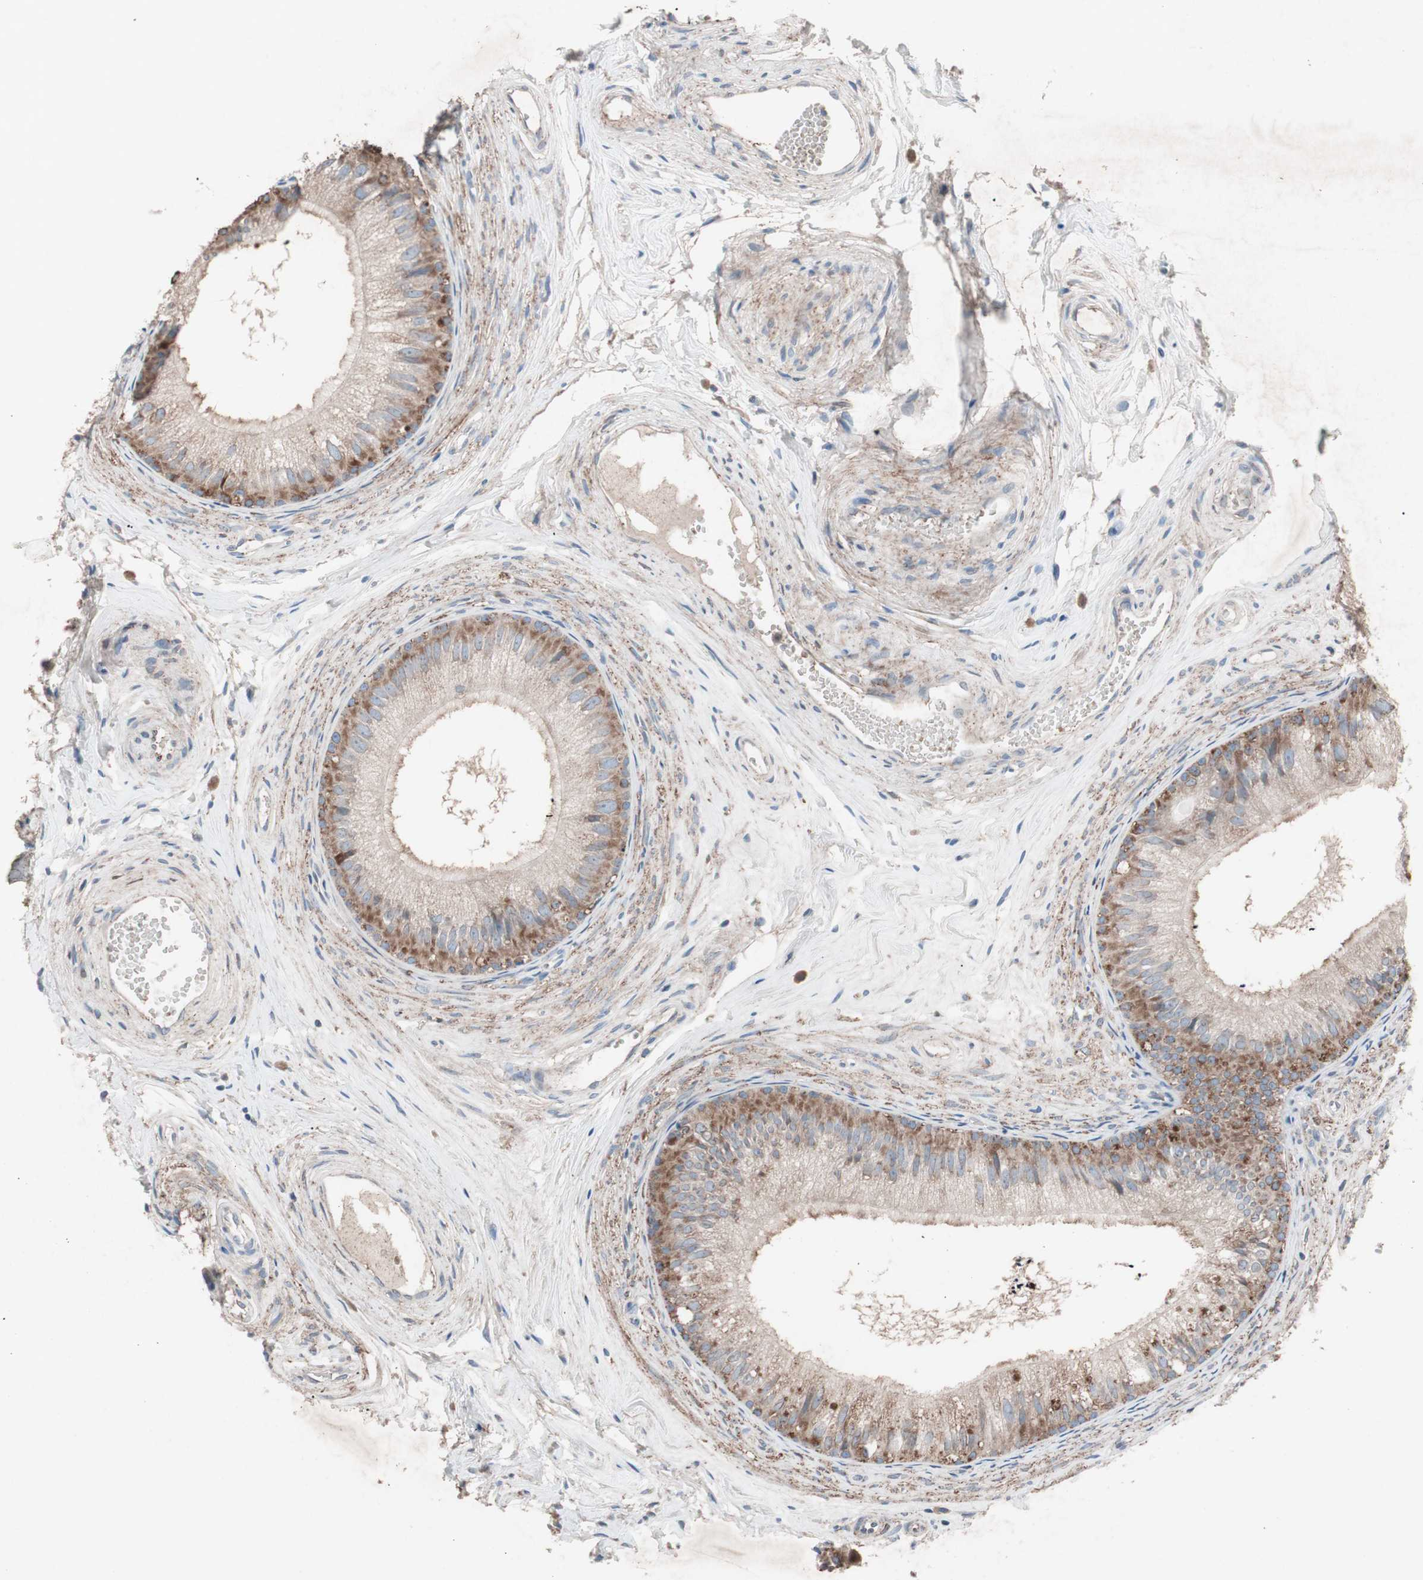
{"staining": {"intensity": "moderate", "quantity": "25%-75%", "location": "cytoplasmic/membranous"}, "tissue": "epididymis", "cell_type": "Glandular cells", "image_type": "normal", "snomed": [{"axis": "morphology", "description": "Normal tissue, NOS"}, {"axis": "topography", "description": "Epididymis"}], "caption": "DAB (3,3'-diaminobenzidine) immunohistochemical staining of benign epididymis shows moderate cytoplasmic/membranous protein expression in approximately 25%-75% of glandular cells.", "gene": "GRB7", "patient": {"sex": "male", "age": 56}}